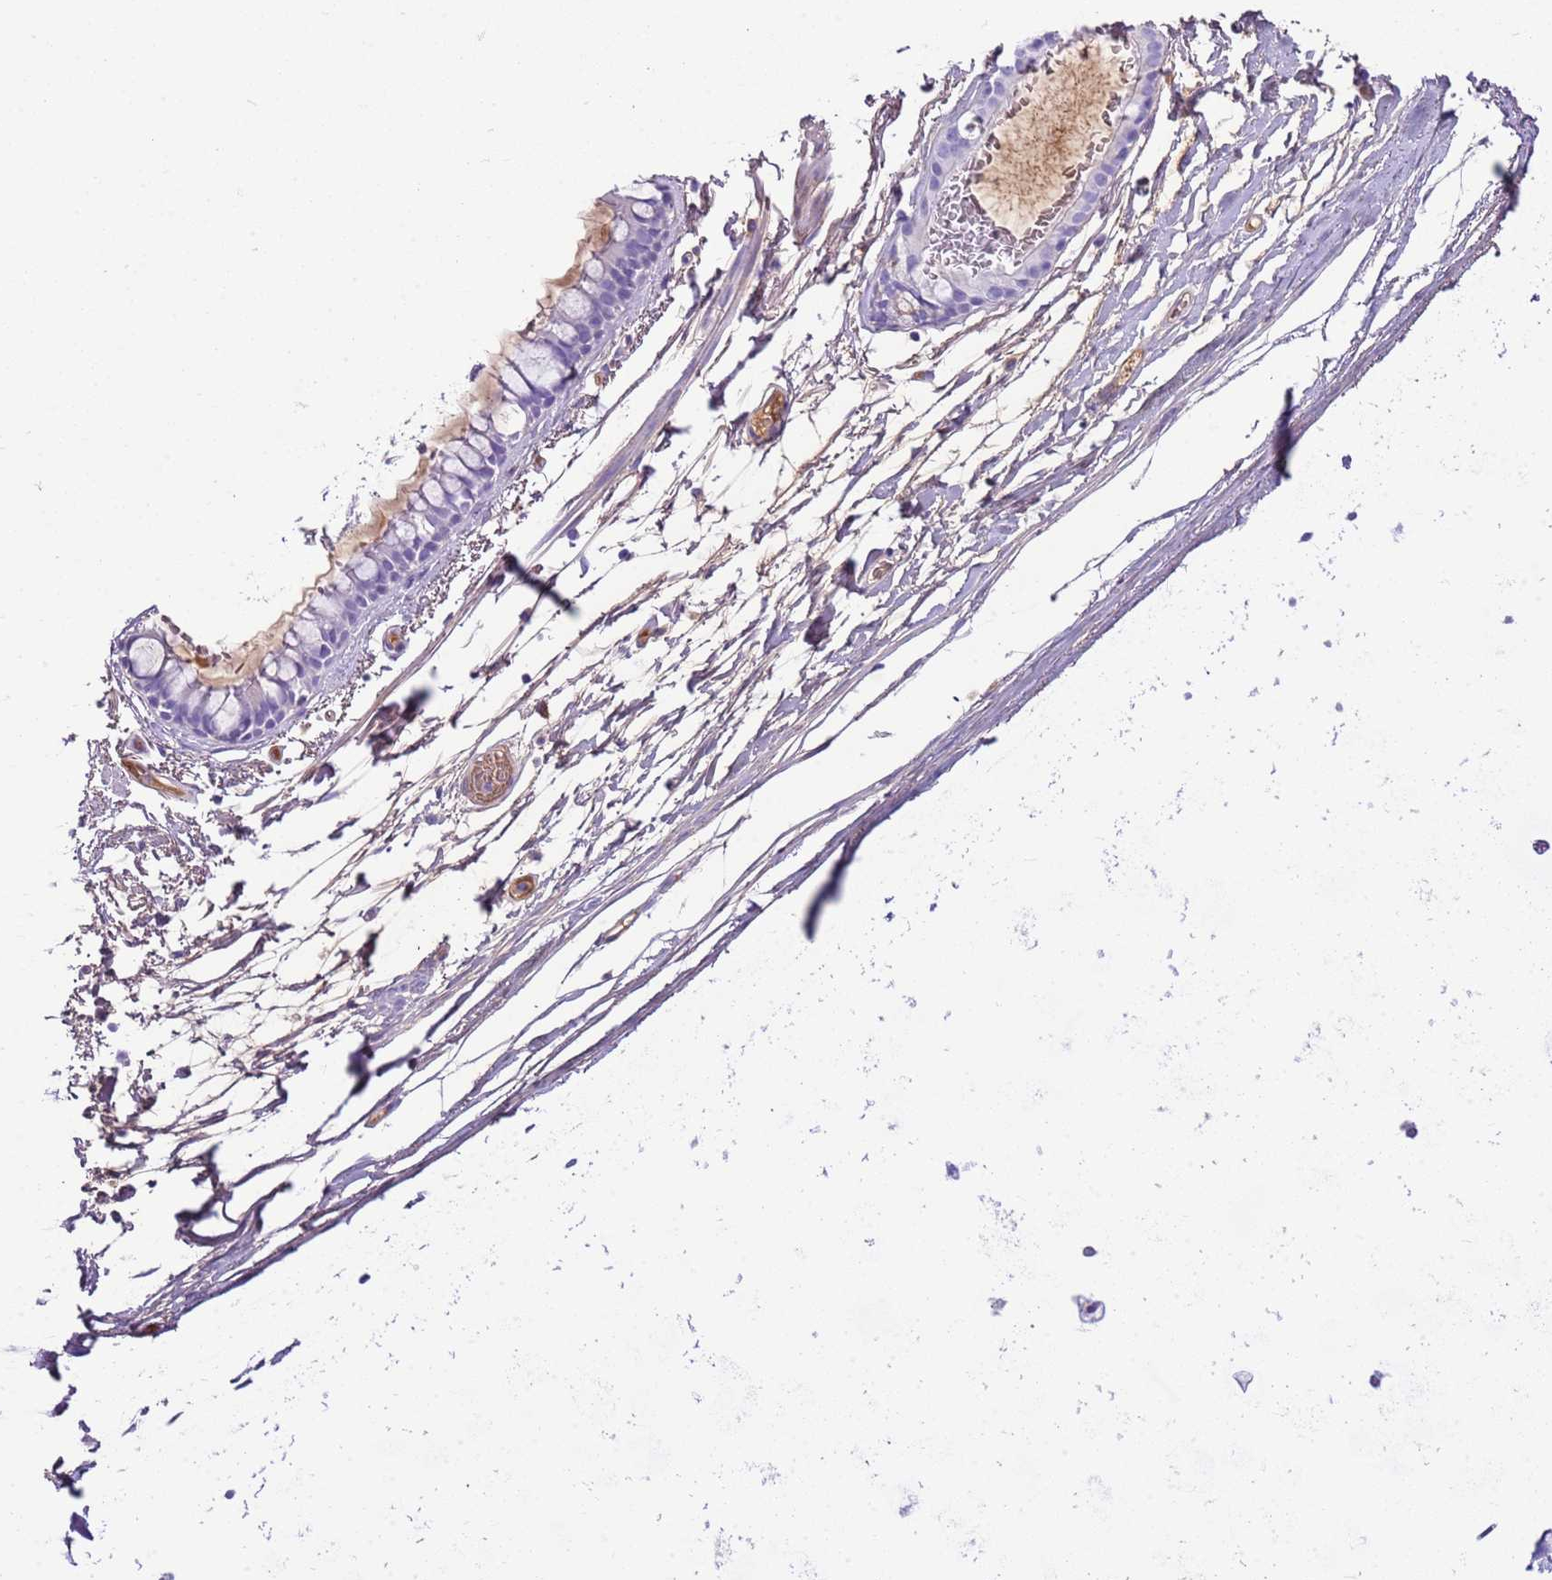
{"staining": {"intensity": "negative", "quantity": "none", "location": "none"}, "tissue": "bronchus", "cell_type": "Respiratory epithelial cells", "image_type": "normal", "snomed": [{"axis": "morphology", "description": "Normal tissue, NOS"}, {"axis": "topography", "description": "Cartilage tissue"}], "caption": "Immunohistochemical staining of normal human bronchus exhibits no significant positivity in respiratory epithelial cells.", "gene": "IGKV3", "patient": {"sex": "male", "age": 63}}